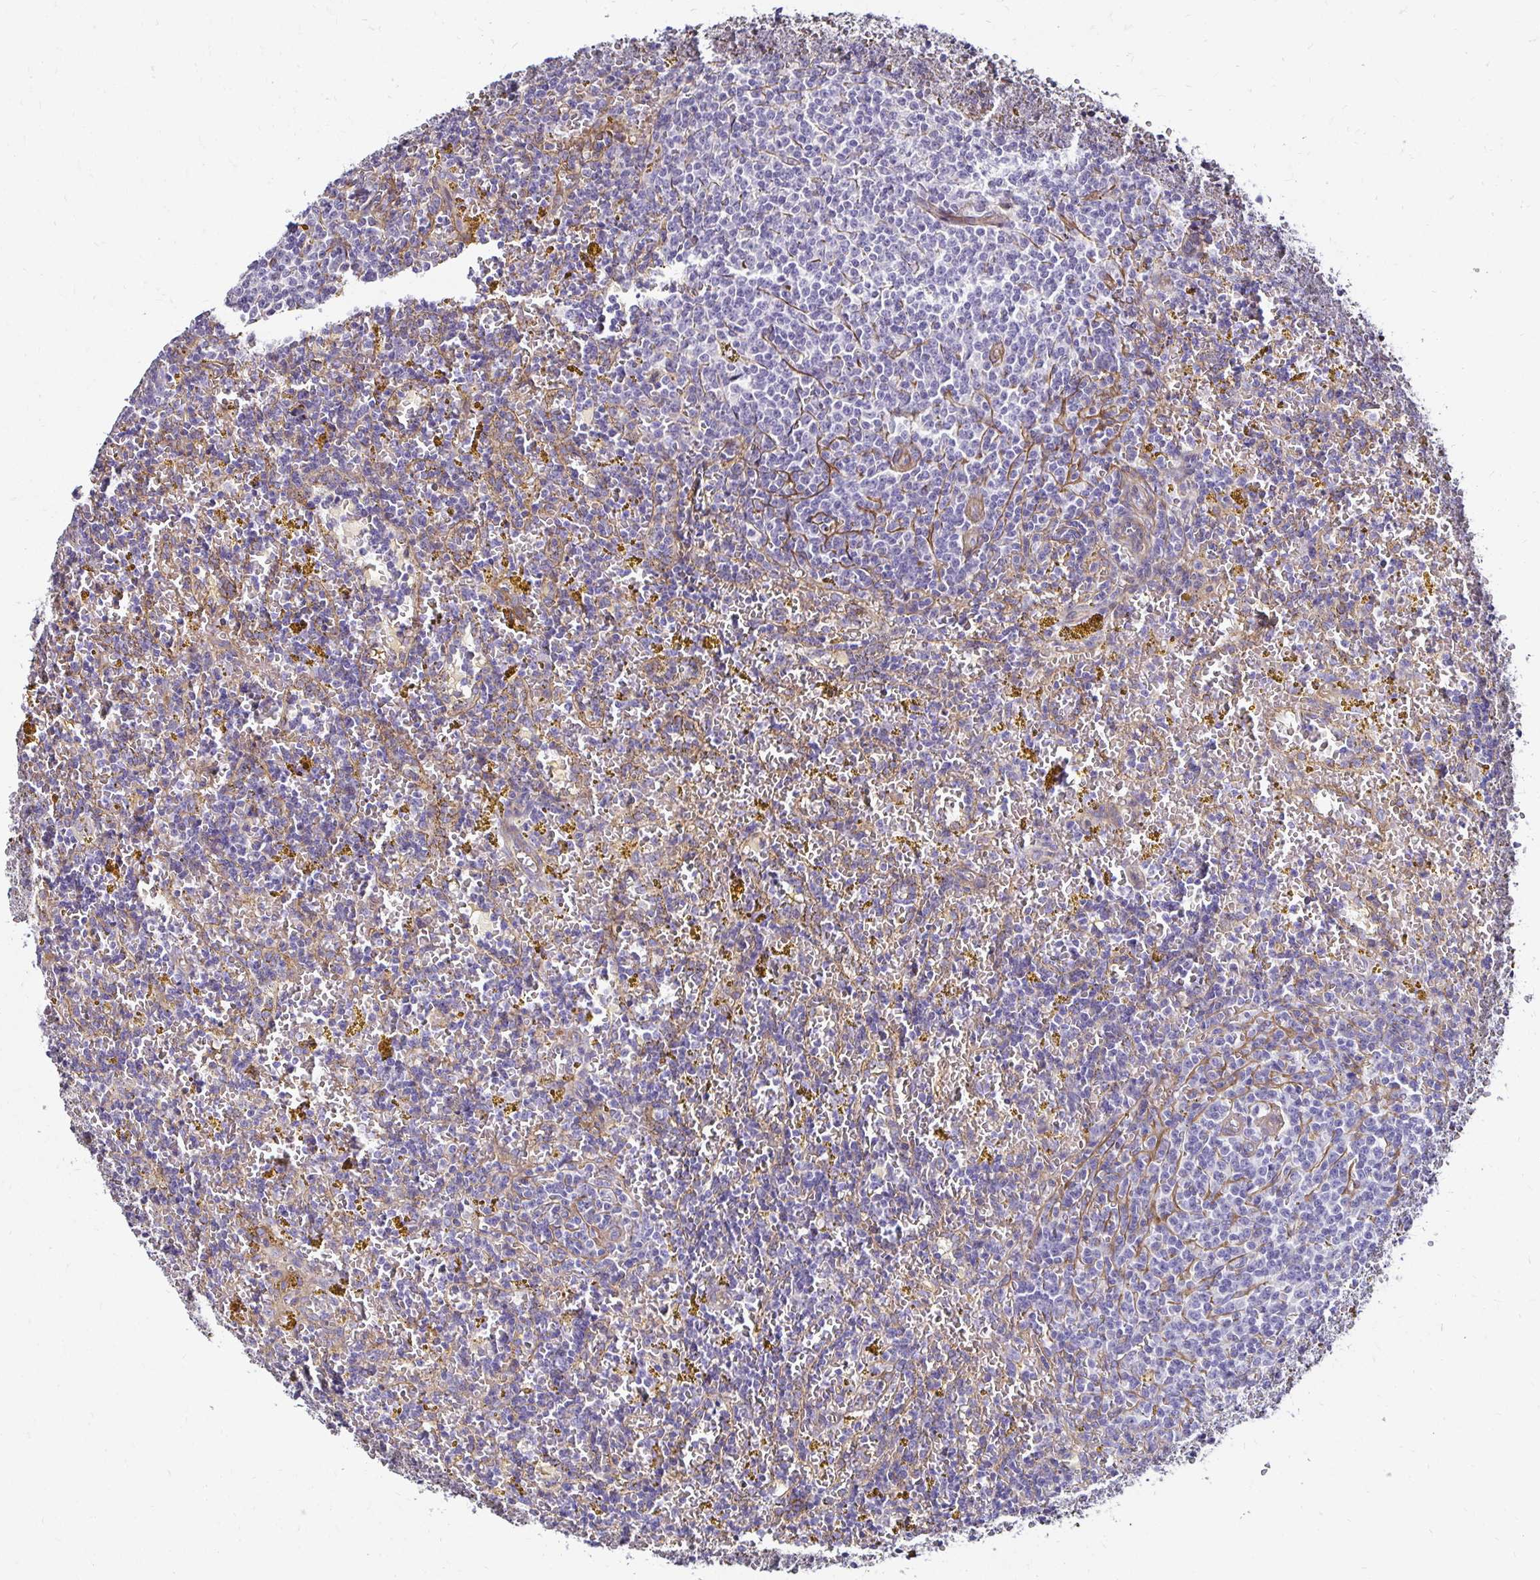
{"staining": {"intensity": "negative", "quantity": "none", "location": "none"}, "tissue": "lymphoma", "cell_type": "Tumor cells", "image_type": "cancer", "snomed": [{"axis": "morphology", "description": "Malignant lymphoma, non-Hodgkin's type, Low grade"}, {"axis": "topography", "description": "Spleen"}, {"axis": "topography", "description": "Lymph node"}], "caption": "Low-grade malignant lymphoma, non-Hodgkin's type was stained to show a protein in brown. There is no significant staining in tumor cells. The staining was performed using DAB (3,3'-diaminobenzidine) to visualize the protein expression in brown, while the nuclei were stained in blue with hematoxylin (Magnification: 20x).", "gene": "ITGB1", "patient": {"sex": "female", "age": 66}}